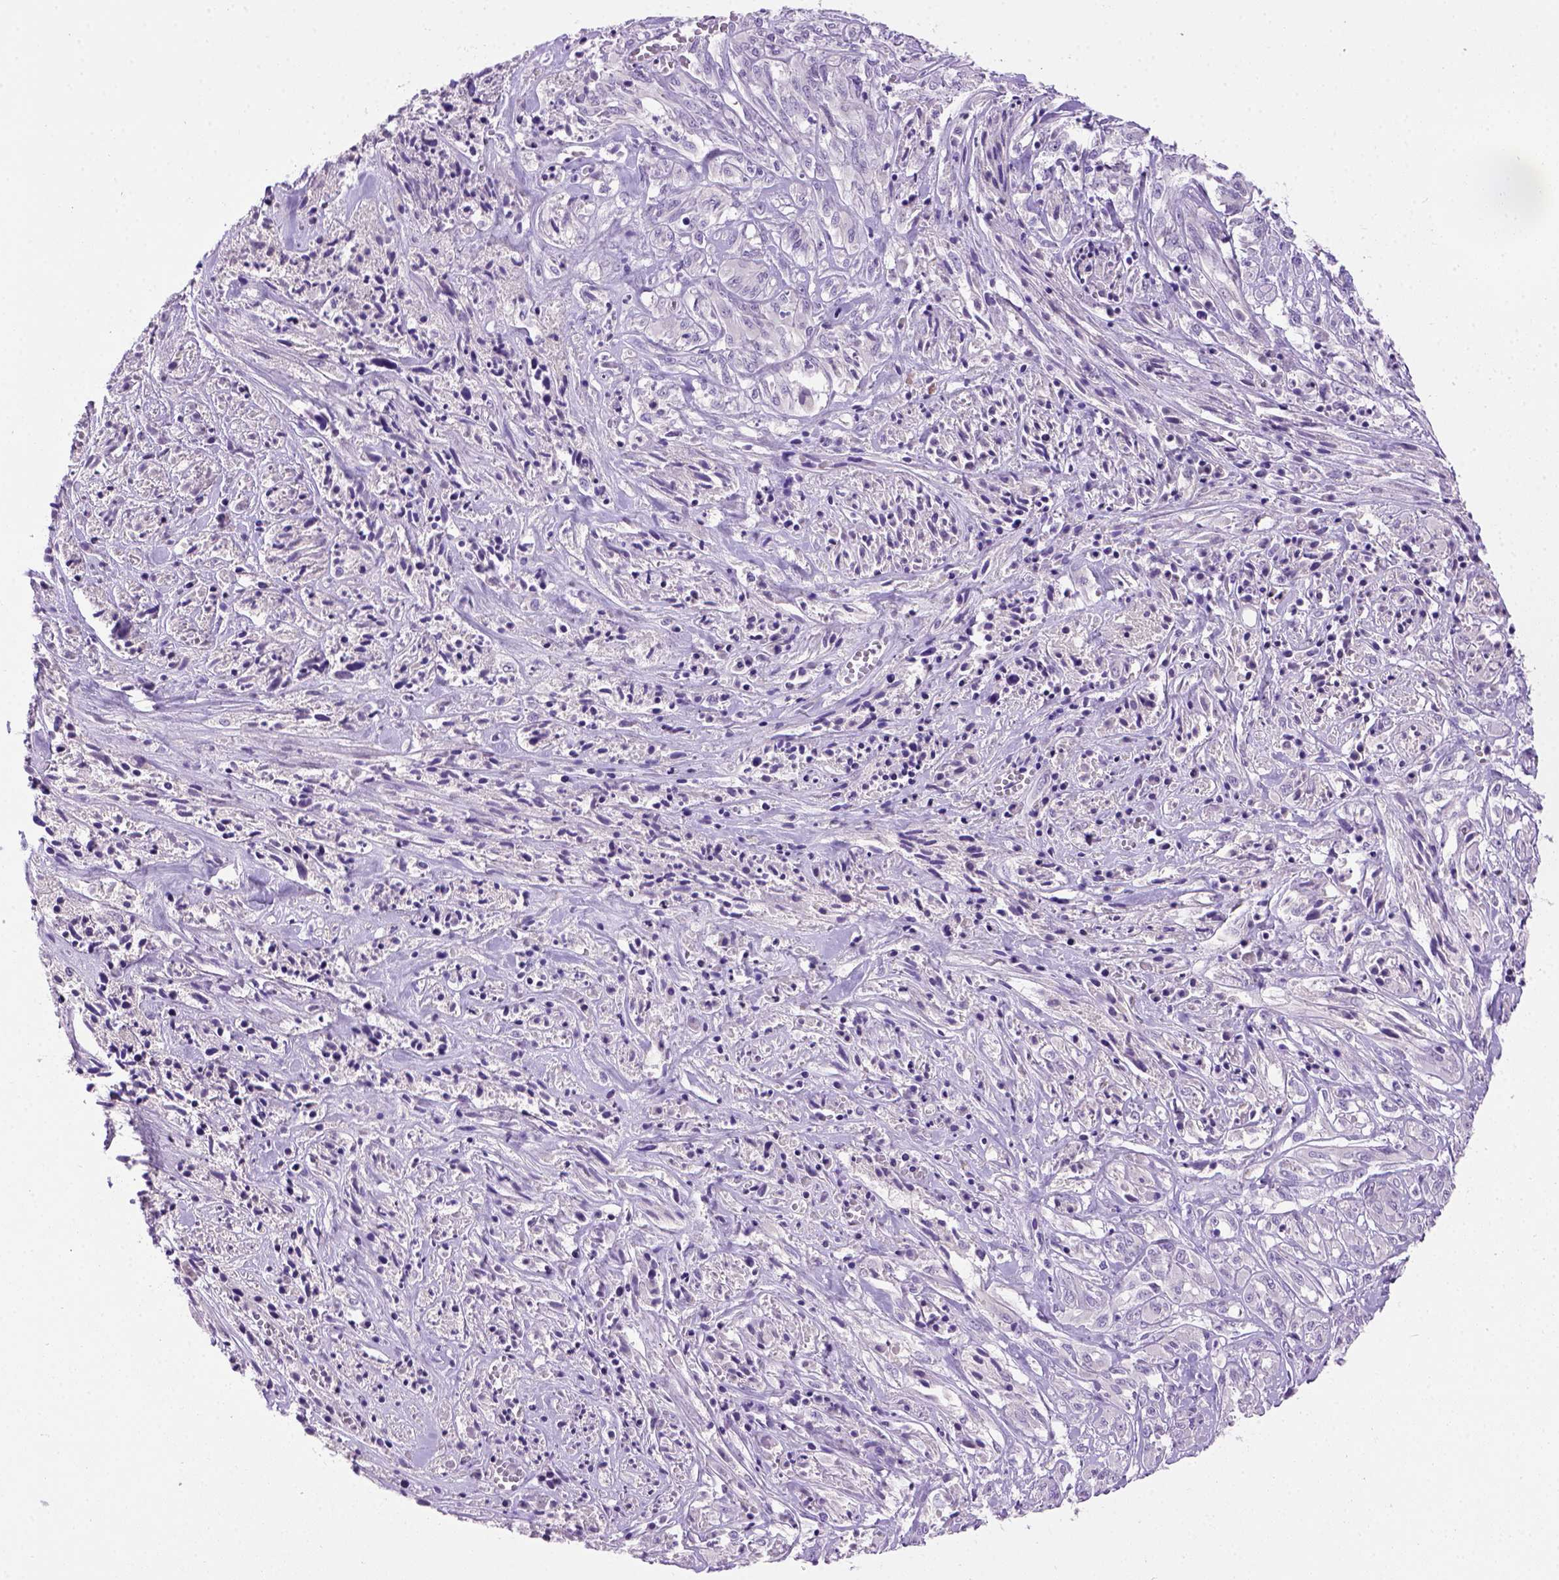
{"staining": {"intensity": "negative", "quantity": "none", "location": "none"}, "tissue": "melanoma", "cell_type": "Tumor cells", "image_type": "cancer", "snomed": [{"axis": "morphology", "description": "Malignant melanoma, NOS"}, {"axis": "topography", "description": "Skin"}], "caption": "Protein analysis of melanoma displays no significant positivity in tumor cells. The staining was performed using DAB (3,3'-diaminobenzidine) to visualize the protein expression in brown, while the nuclei were stained in blue with hematoxylin (Magnification: 20x).", "gene": "CDH1", "patient": {"sex": "female", "age": 91}}